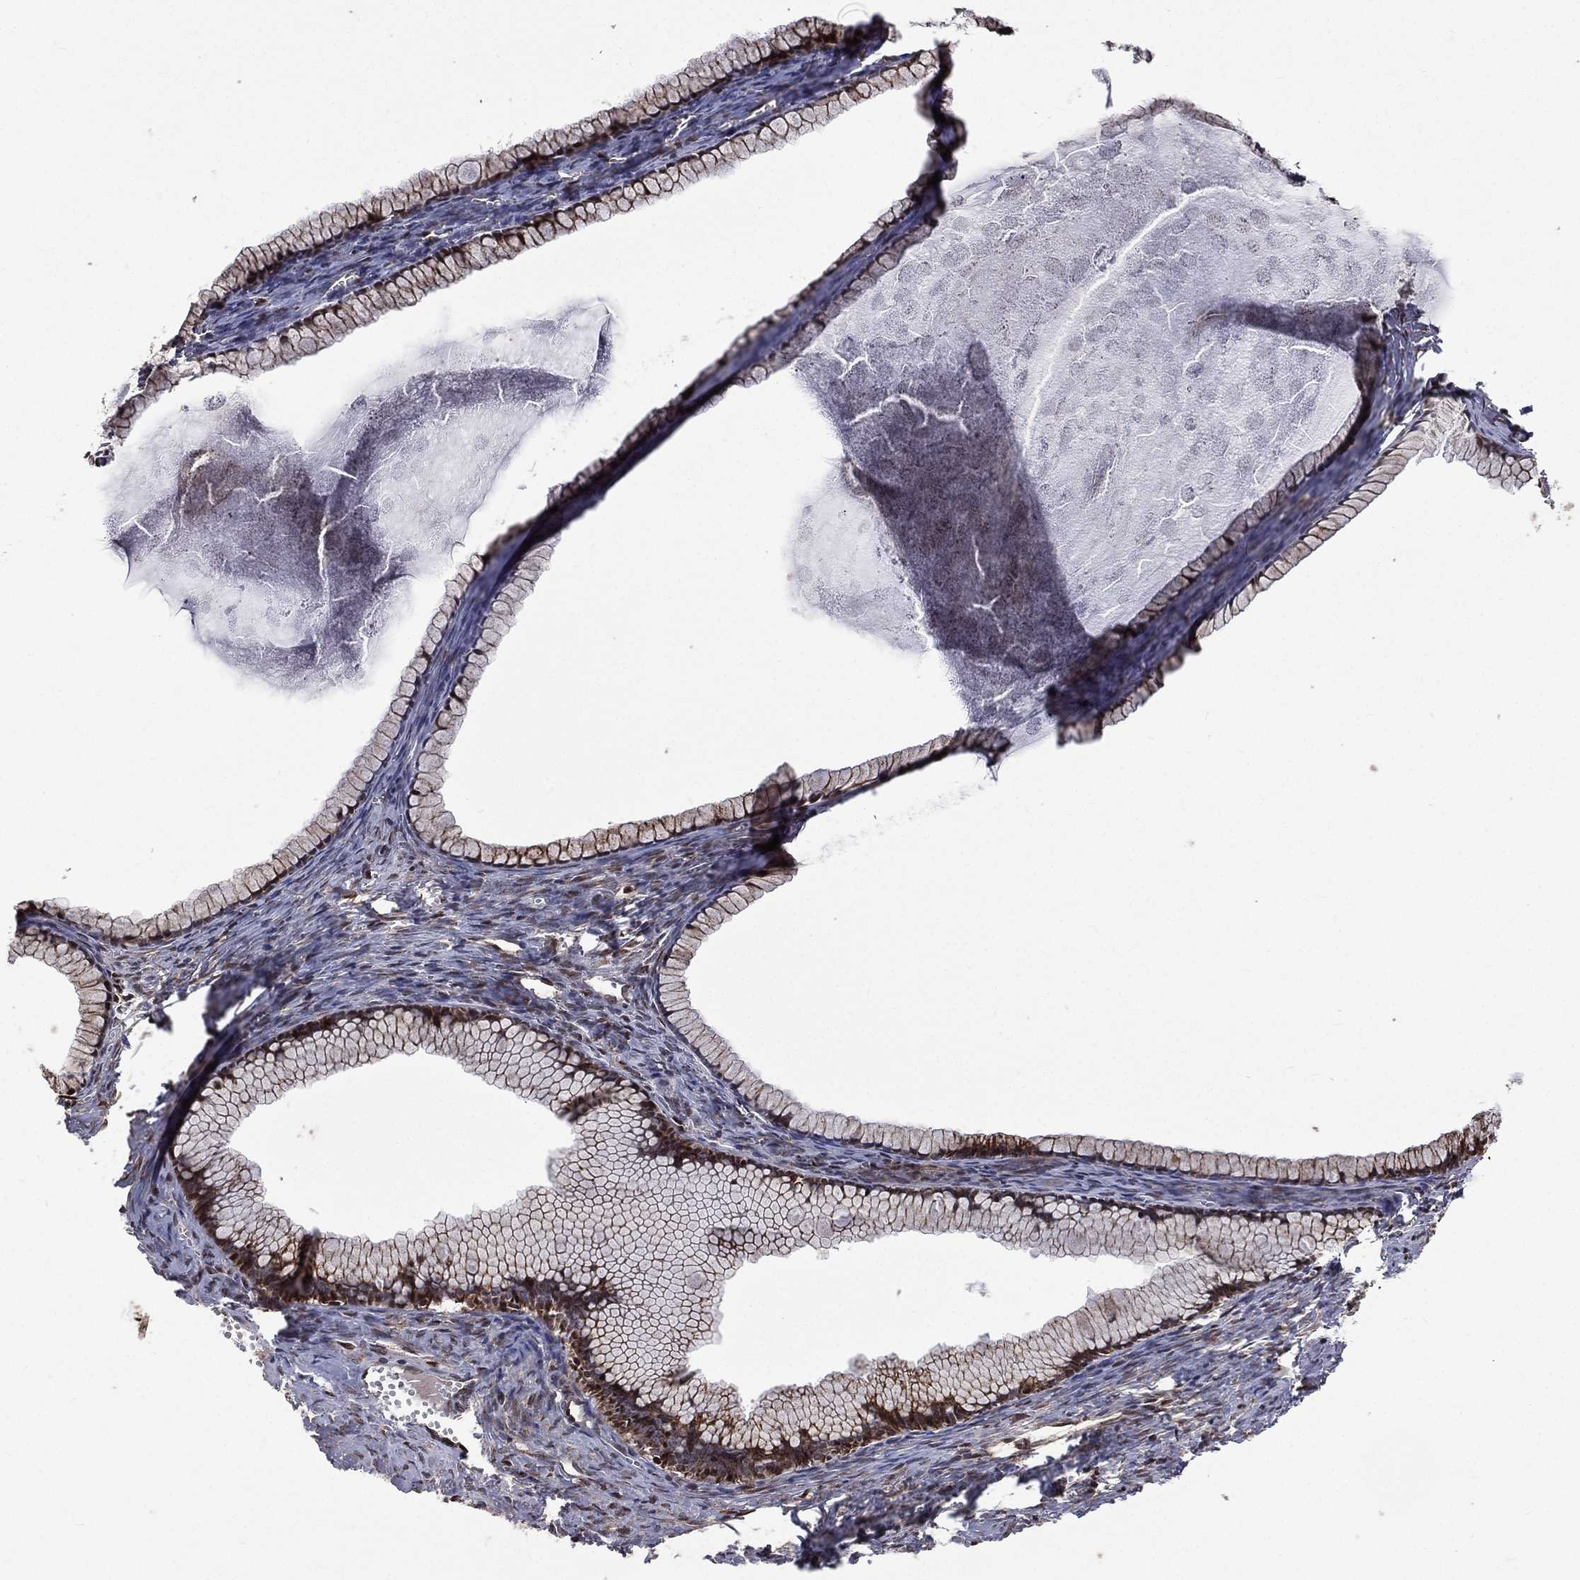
{"staining": {"intensity": "strong", "quantity": ">75%", "location": "cytoplasmic/membranous"}, "tissue": "ovarian cancer", "cell_type": "Tumor cells", "image_type": "cancer", "snomed": [{"axis": "morphology", "description": "Cystadenocarcinoma, mucinous, NOS"}, {"axis": "topography", "description": "Ovary"}], "caption": "Tumor cells reveal high levels of strong cytoplasmic/membranous staining in approximately >75% of cells in ovarian cancer.", "gene": "GIMAP6", "patient": {"sex": "female", "age": 41}}